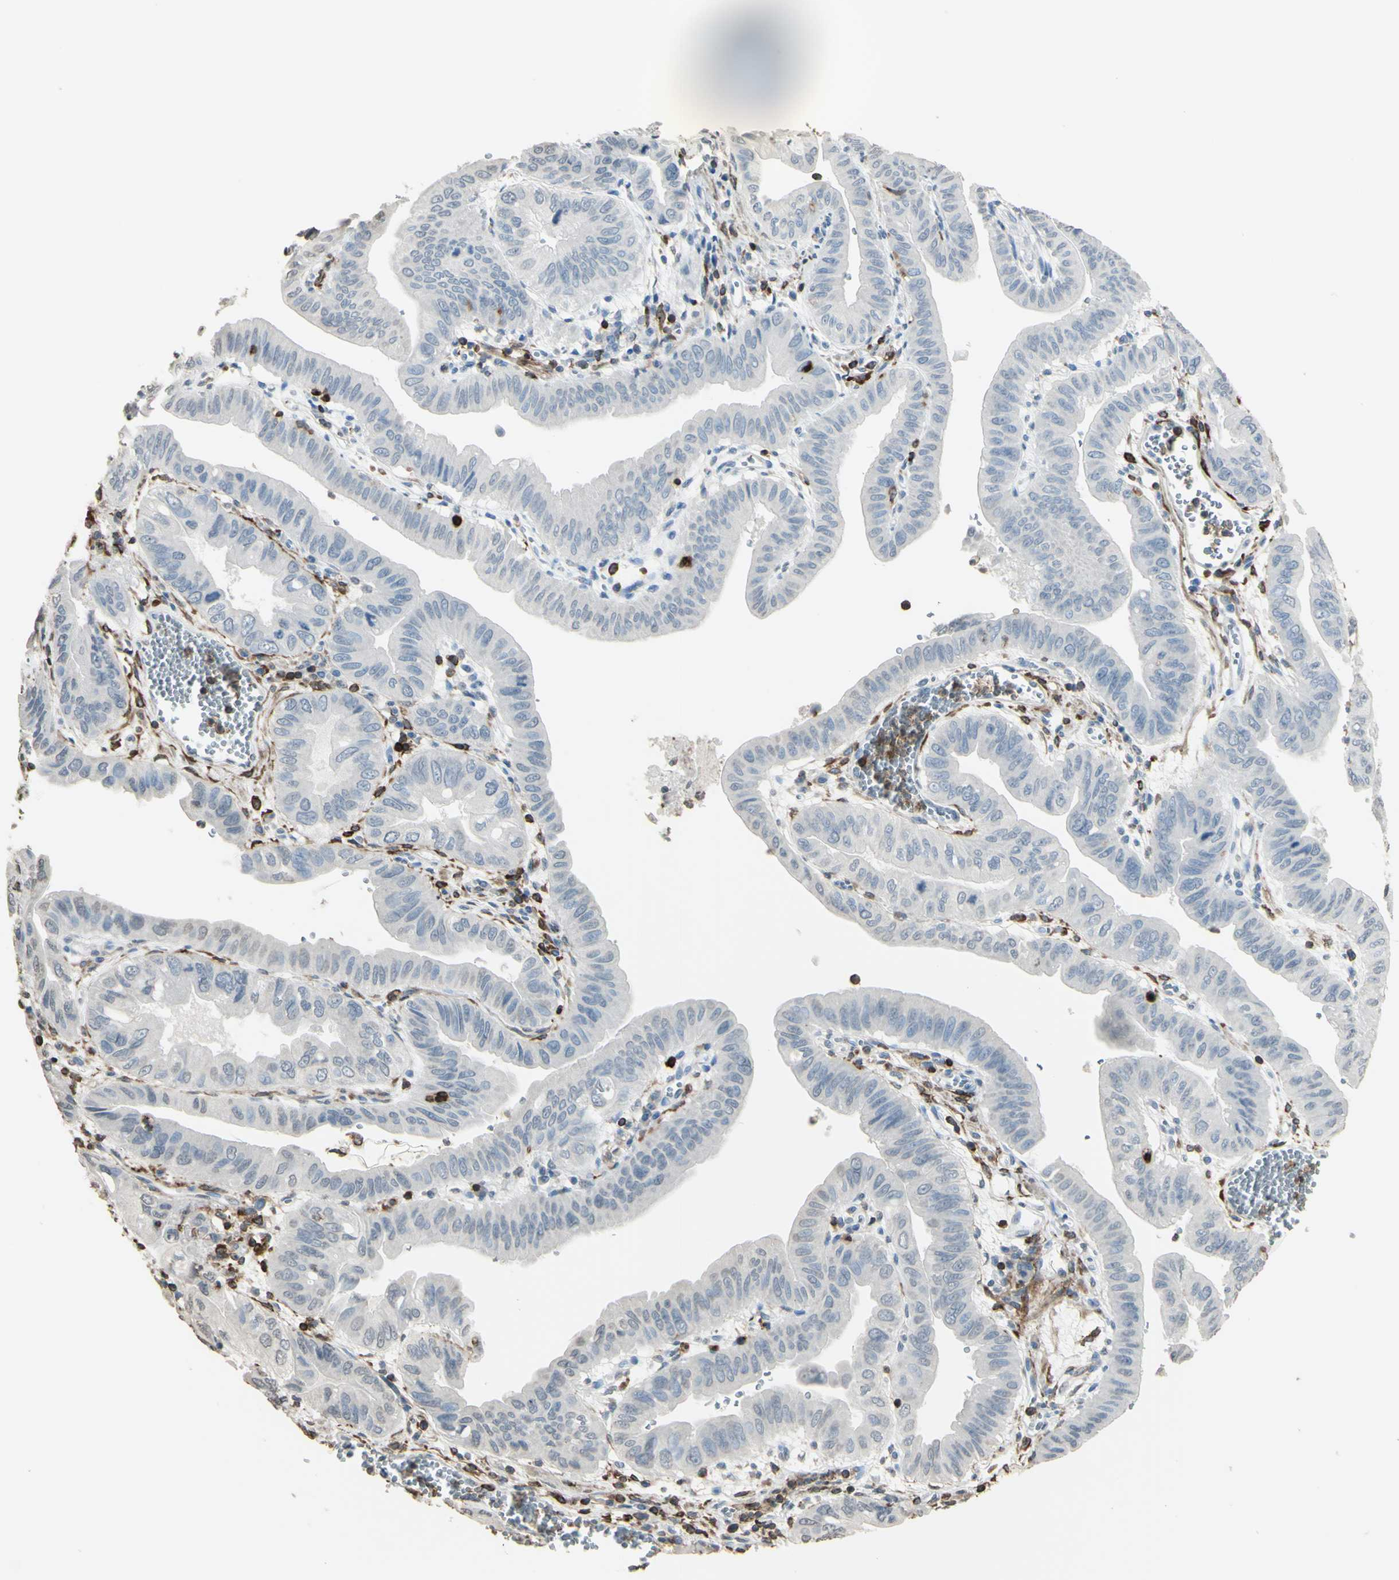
{"staining": {"intensity": "negative", "quantity": "none", "location": "none"}, "tissue": "pancreatic cancer", "cell_type": "Tumor cells", "image_type": "cancer", "snomed": [{"axis": "morphology", "description": "Normal tissue, NOS"}, {"axis": "topography", "description": "Lymph node"}], "caption": "The photomicrograph reveals no staining of tumor cells in pancreatic cancer. (DAB (3,3'-diaminobenzidine) IHC with hematoxylin counter stain).", "gene": "PSTPIP1", "patient": {"sex": "male", "age": 50}}